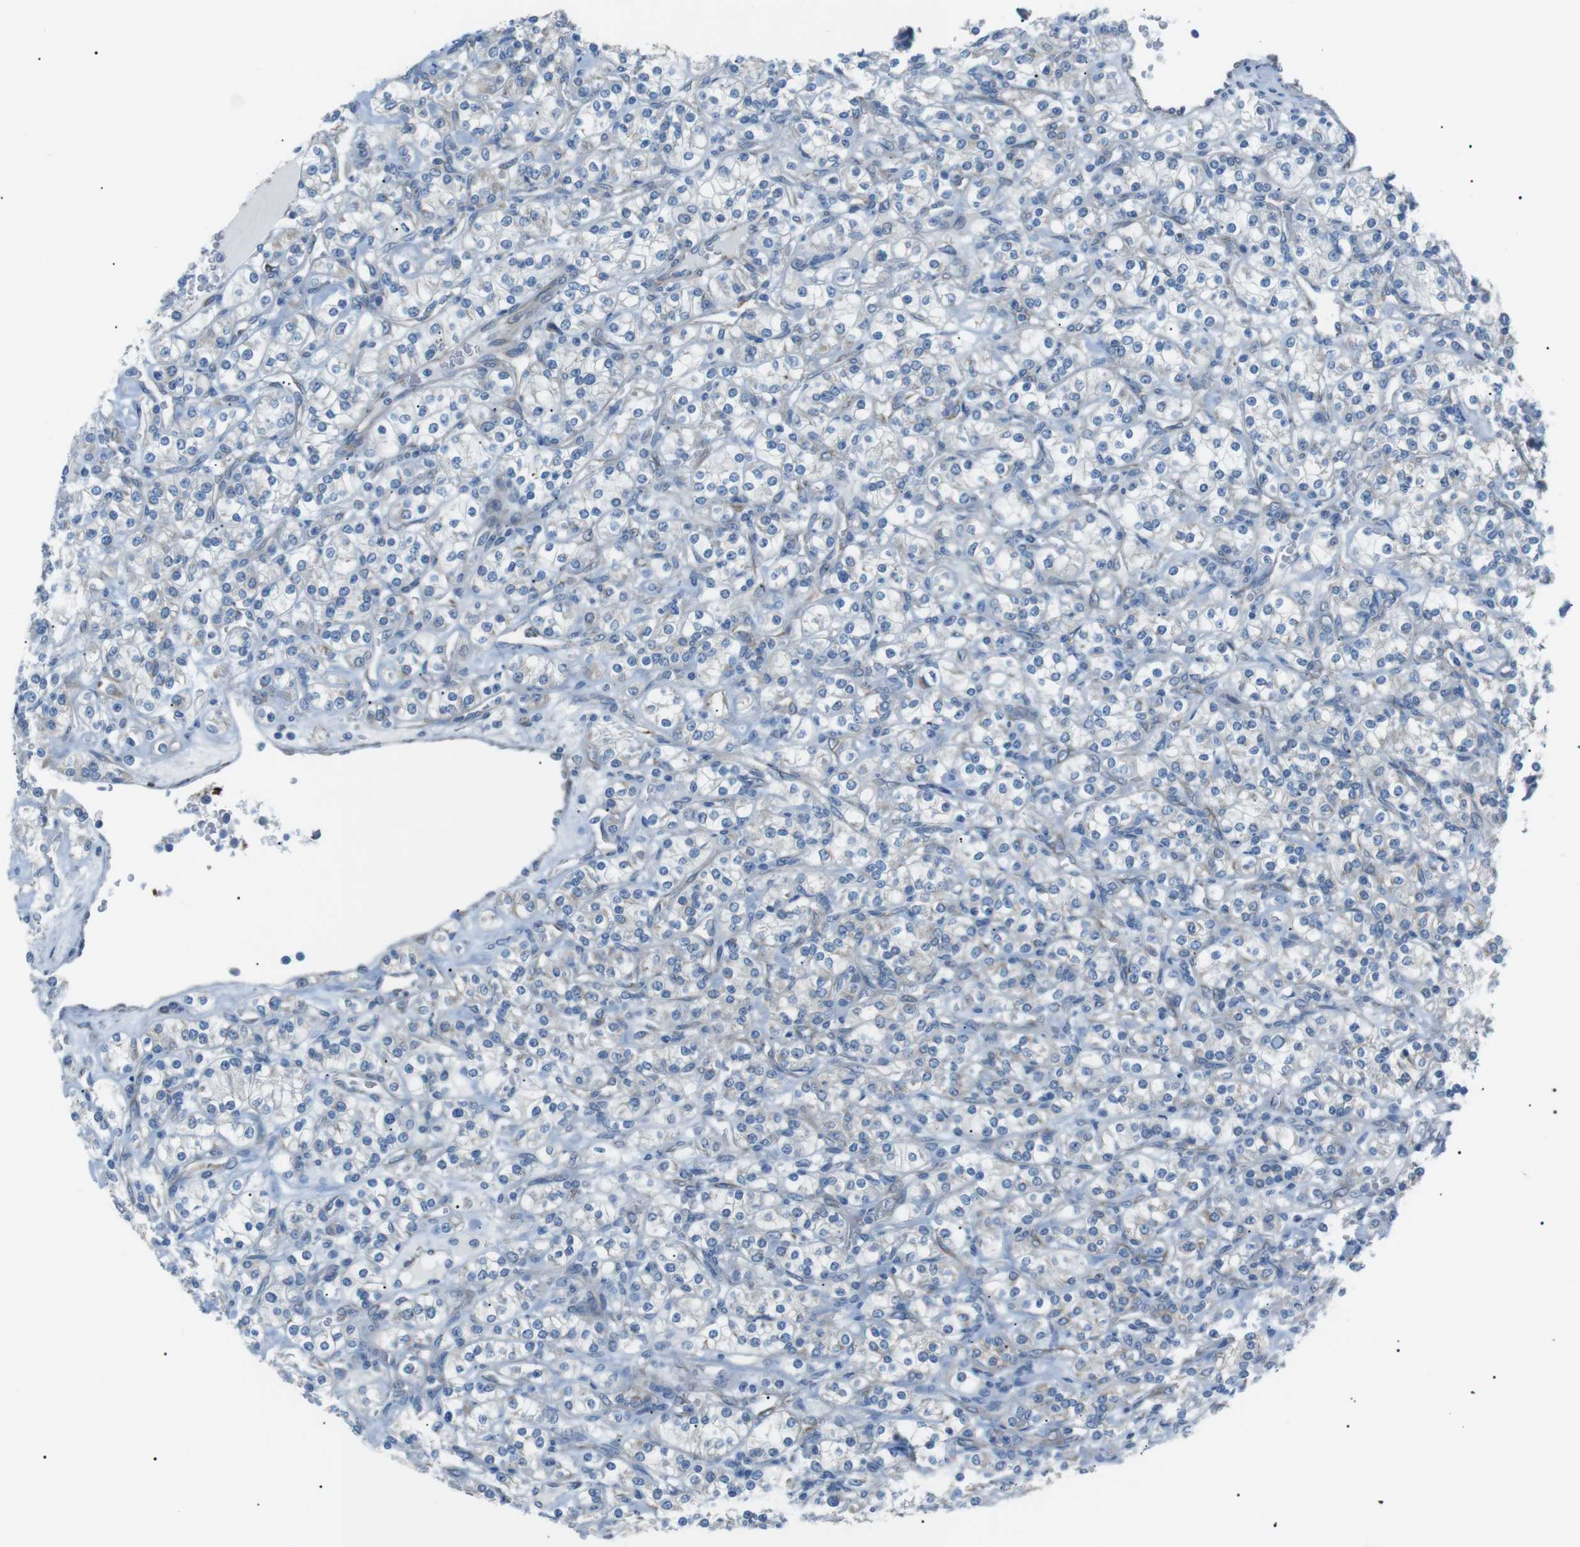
{"staining": {"intensity": "negative", "quantity": "none", "location": "none"}, "tissue": "renal cancer", "cell_type": "Tumor cells", "image_type": "cancer", "snomed": [{"axis": "morphology", "description": "Adenocarcinoma, NOS"}, {"axis": "topography", "description": "Kidney"}], "caption": "This micrograph is of renal cancer stained with immunohistochemistry (IHC) to label a protein in brown with the nuclei are counter-stained blue. There is no positivity in tumor cells. The staining was performed using DAB (3,3'-diaminobenzidine) to visualize the protein expression in brown, while the nuclei were stained in blue with hematoxylin (Magnification: 20x).", "gene": "MTARC2", "patient": {"sex": "male", "age": 77}}